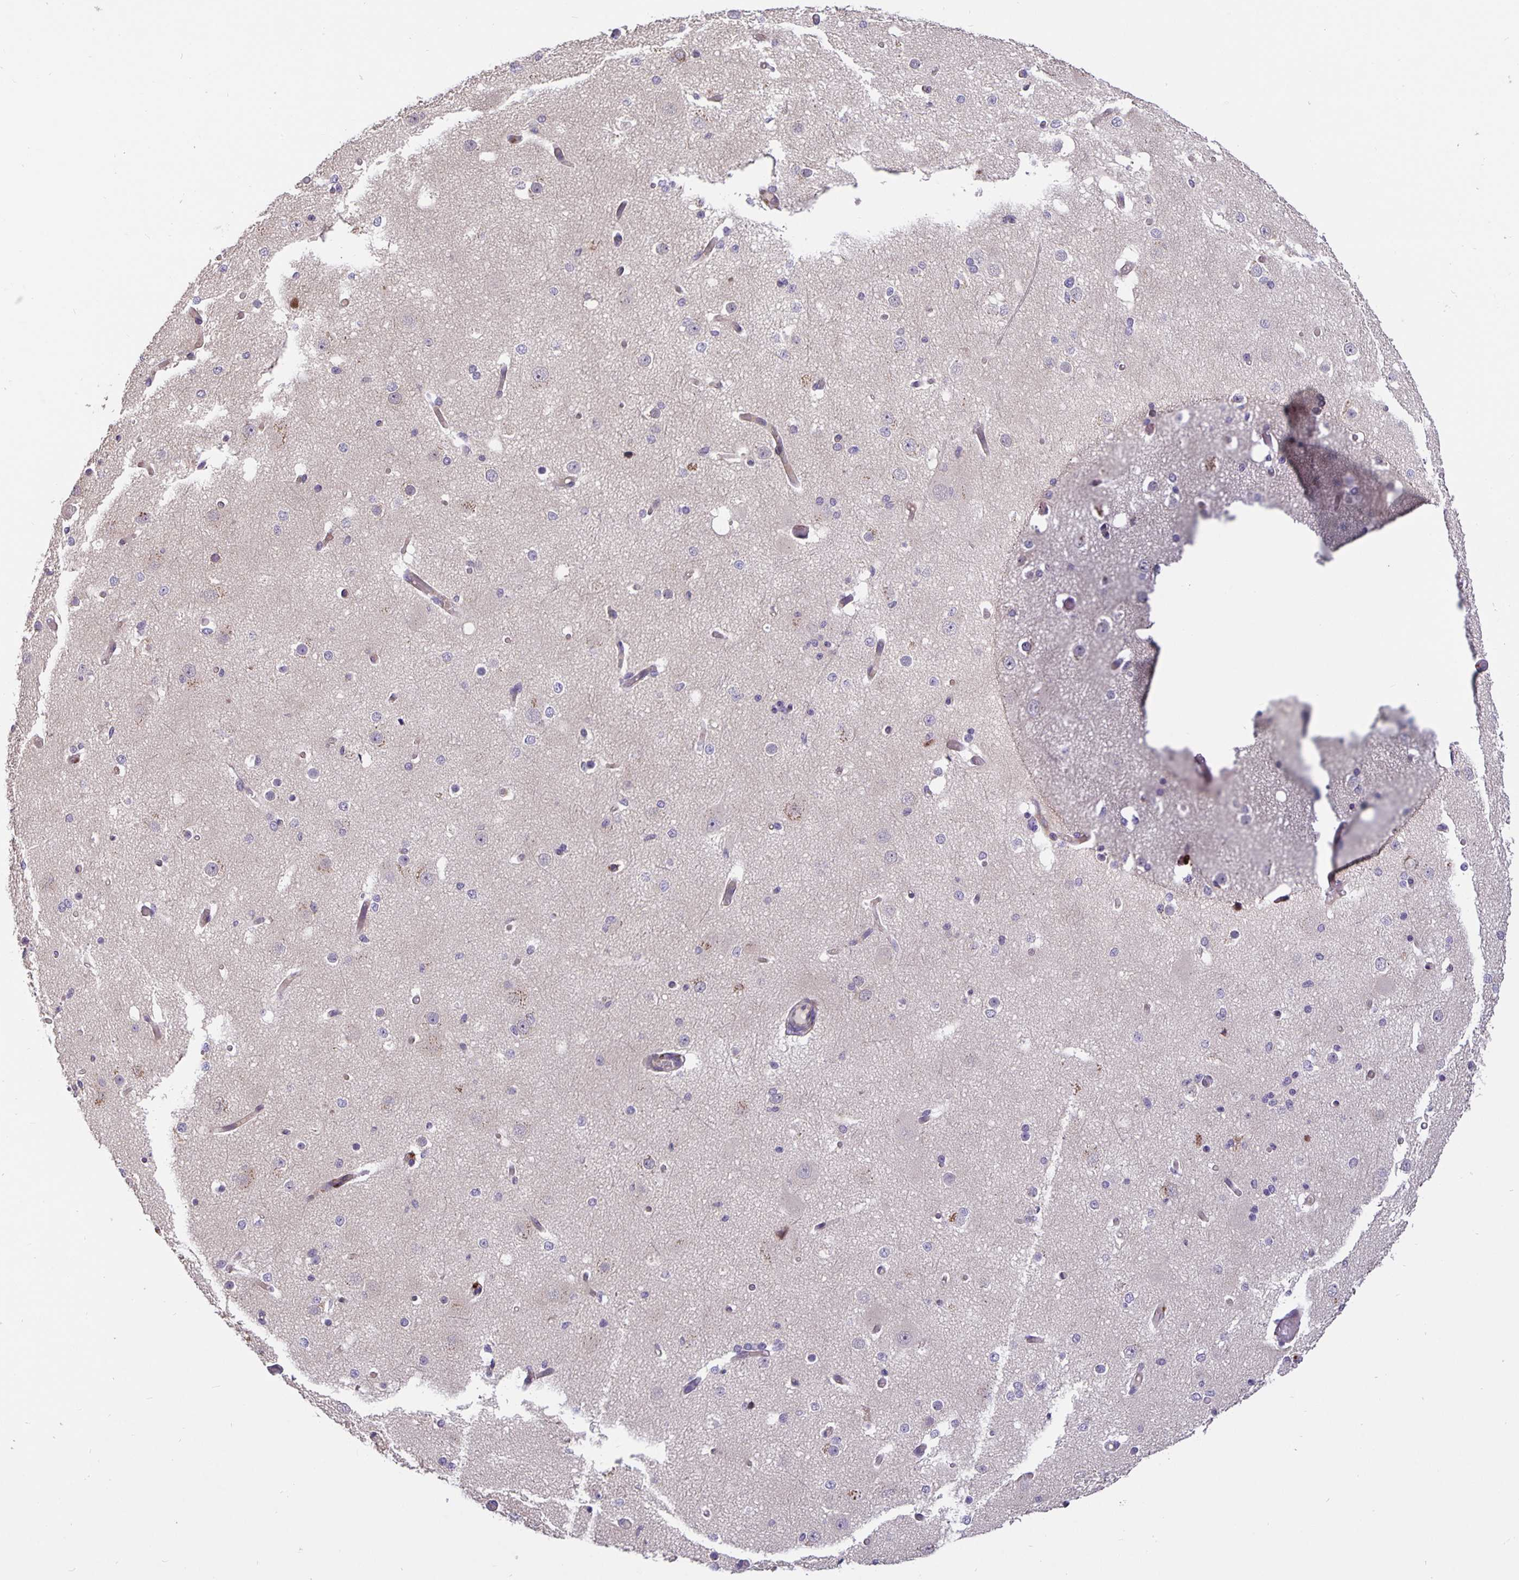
{"staining": {"intensity": "strong", "quantity": "<25%", "location": "cytoplasmic/membranous"}, "tissue": "cerebral cortex", "cell_type": "Endothelial cells", "image_type": "normal", "snomed": [{"axis": "morphology", "description": "Normal tissue, NOS"}, {"axis": "morphology", "description": "Inflammation, NOS"}, {"axis": "topography", "description": "Cerebral cortex"}], "caption": "Cerebral cortex stained with DAB (3,3'-diaminobenzidine) IHC shows medium levels of strong cytoplasmic/membranous positivity in about <25% of endothelial cells. (DAB (3,3'-diaminobenzidine) IHC, brown staining for protein, blue staining for nuclei).", "gene": "EML6", "patient": {"sex": "male", "age": 6}}